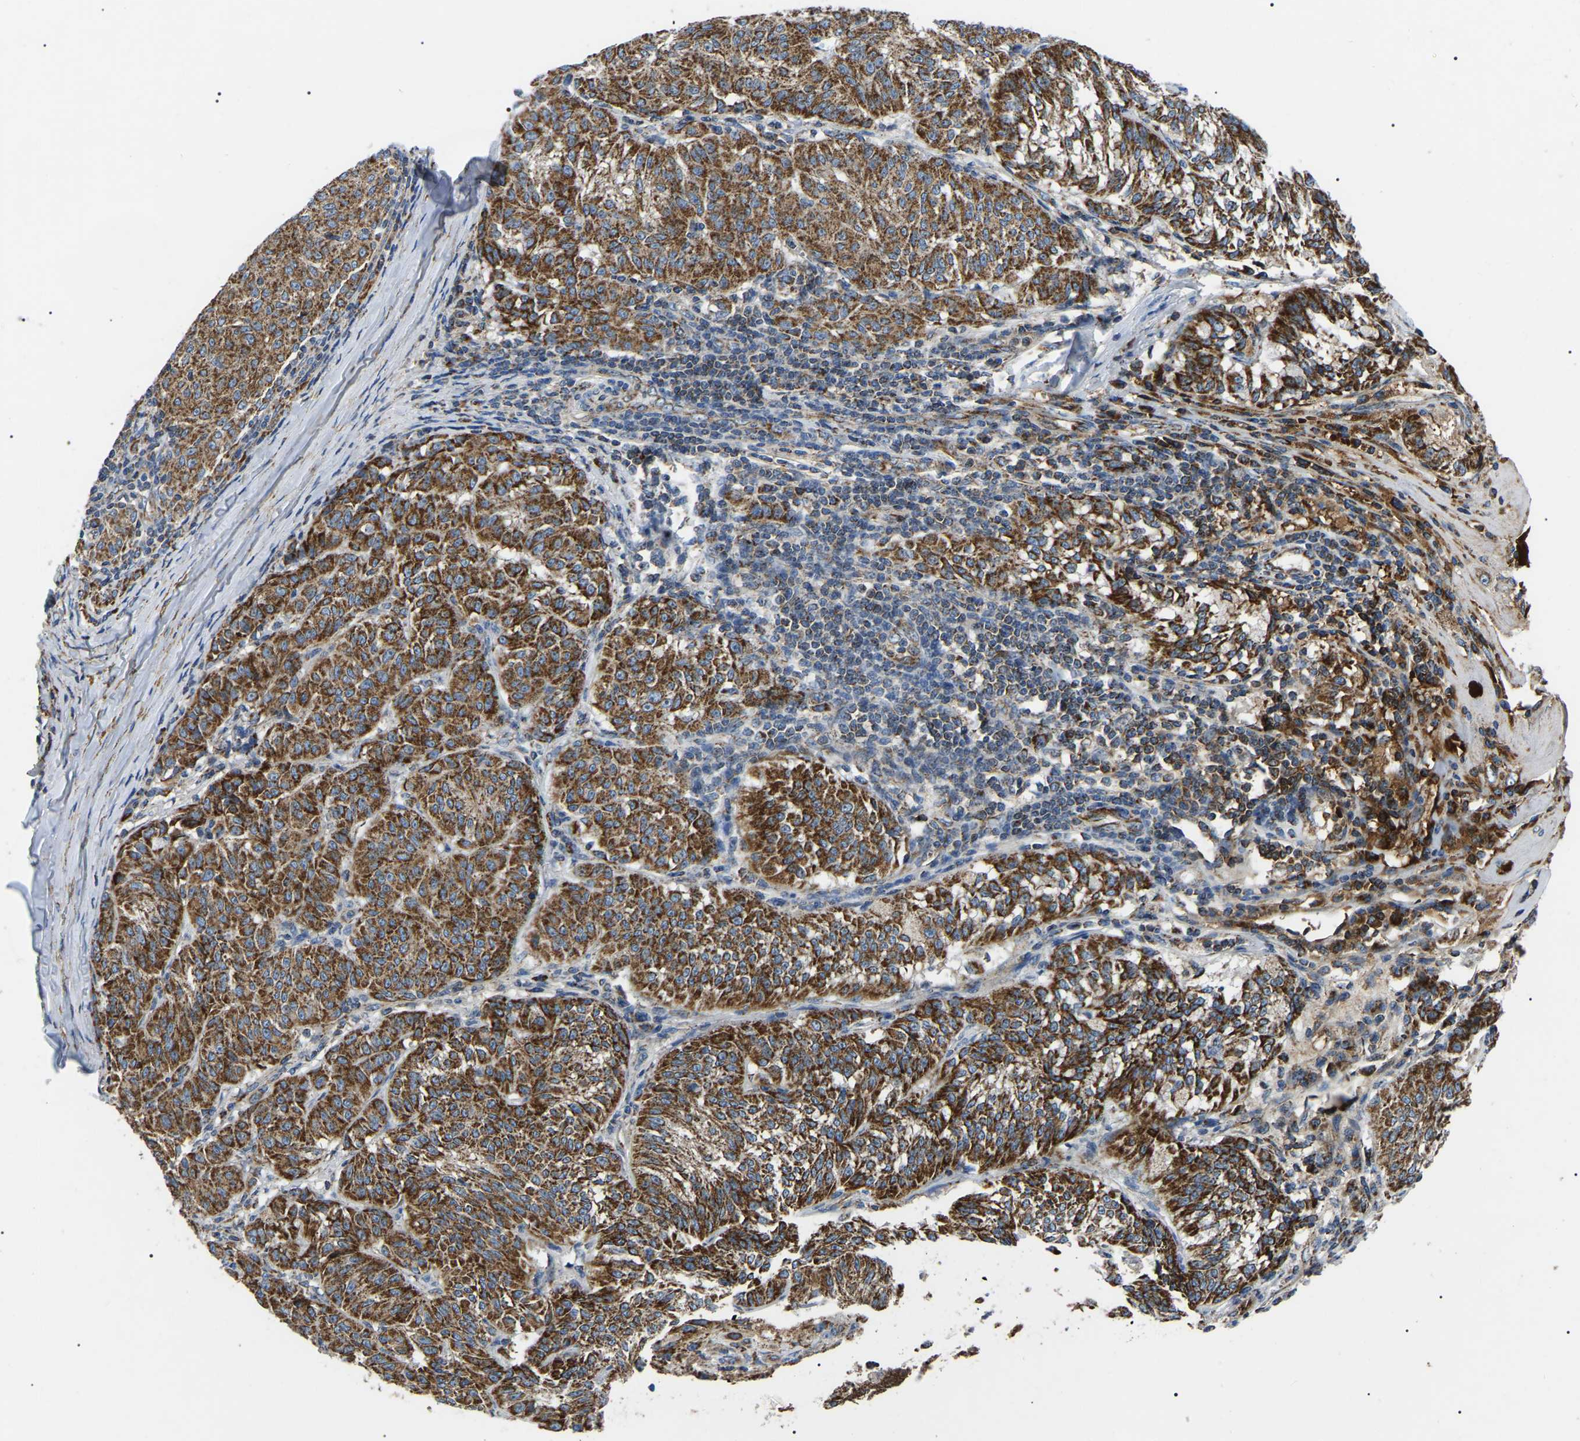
{"staining": {"intensity": "strong", "quantity": ">75%", "location": "cytoplasmic/membranous"}, "tissue": "melanoma", "cell_type": "Tumor cells", "image_type": "cancer", "snomed": [{"axis": "morphology", "description": "Malignant melanoma, NOS"}, {"axis": "topography", "description": "Skin"}], "caption": "Immunohistochemical staining of human malignant melanoma reveals high levels of strong cytoplasmic/membranous protein positivity in about >75% of tumor cells.", "gene": "PPM1E", "patient": {"sex": "female", "age": 72}}